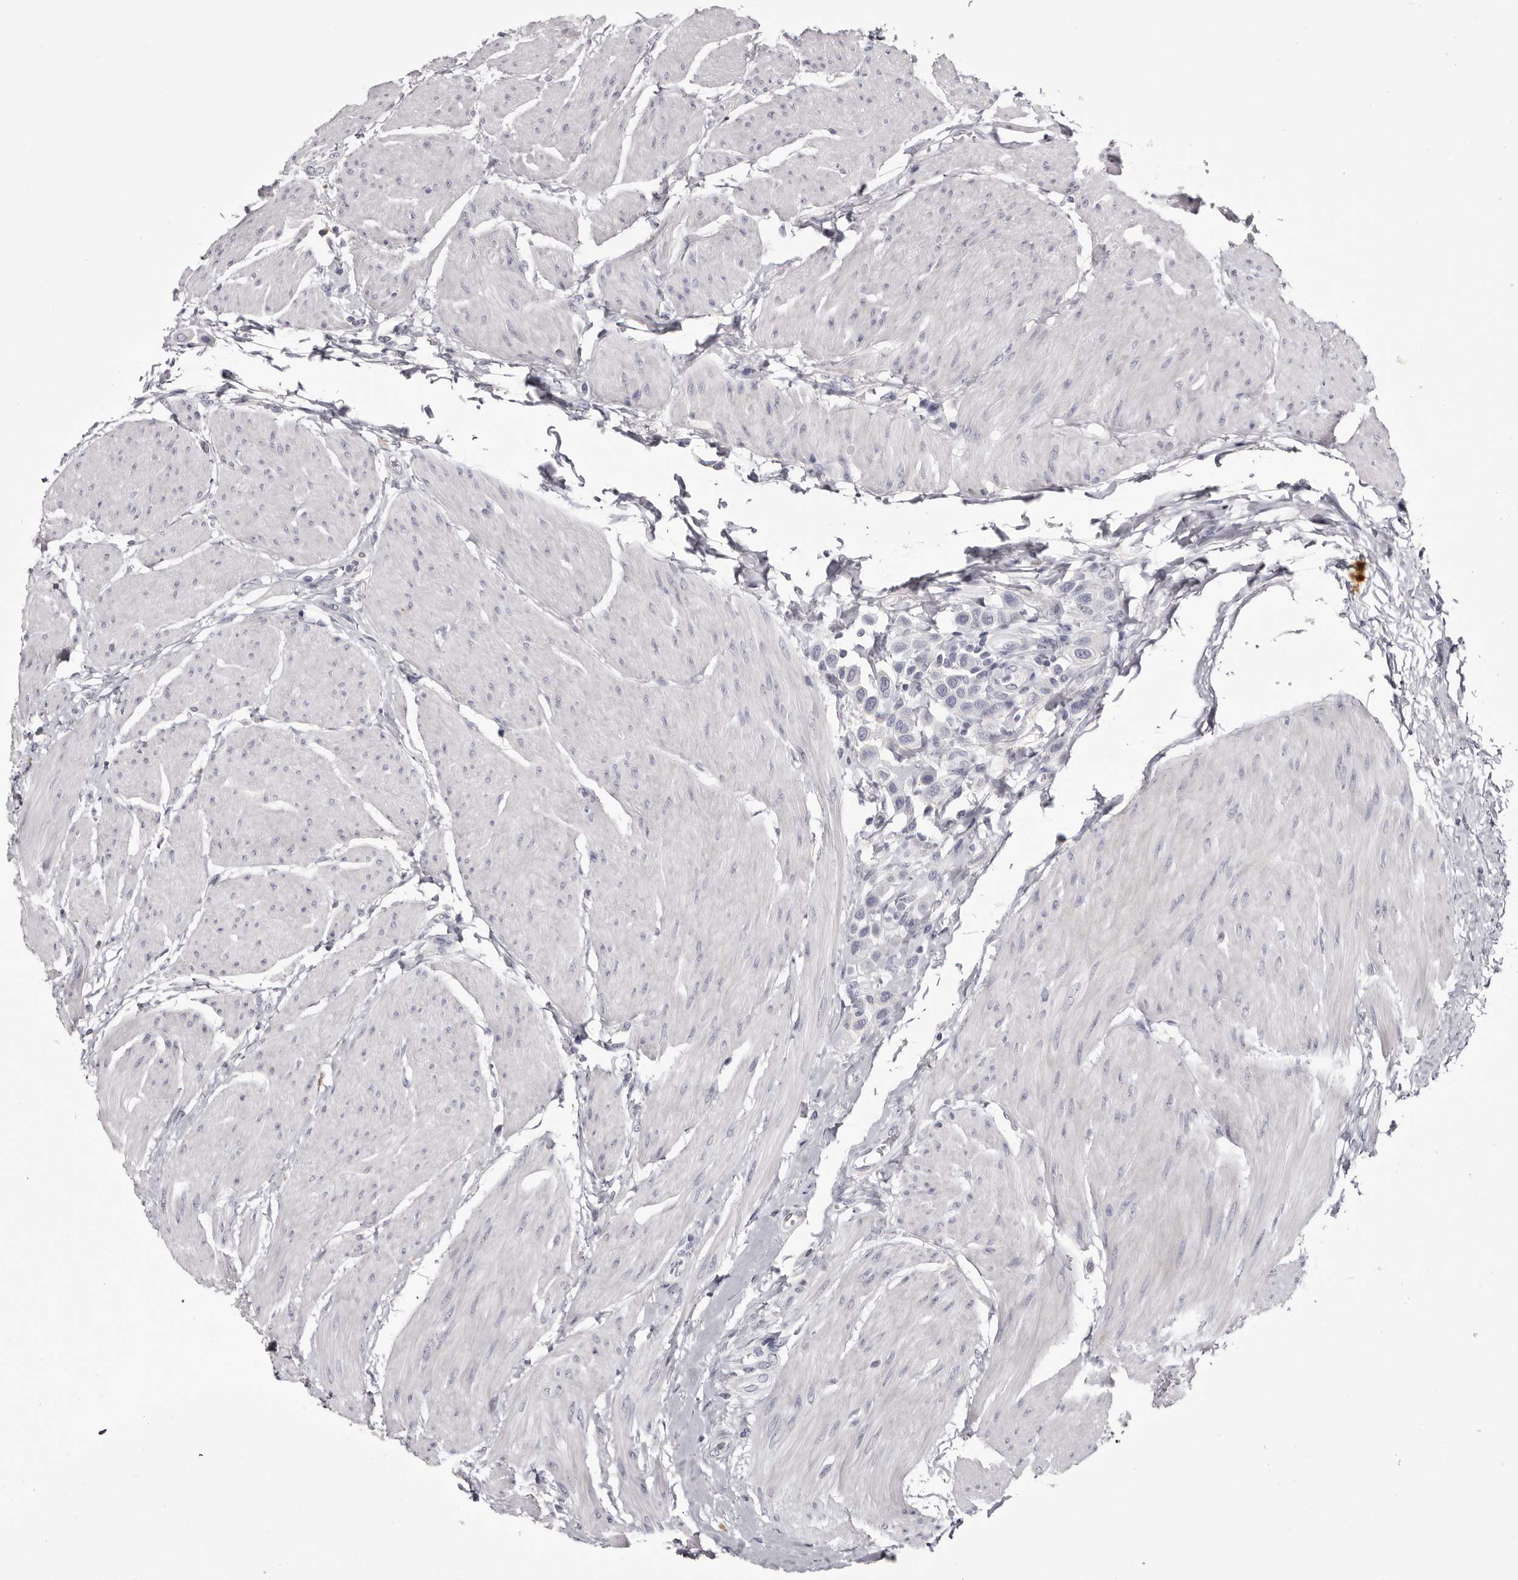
{"staining": {"intensity": "negative", "quantity": "none", "location": "none"}, "tissue": "urothelial cancer", "cell_type": "Tumor cells", "image_type": "cancer", "snomed": [{"axis": "morphology", "description": "Urothelial carcinoma, High grade"}, {"axis": "topography", "description": "Urinary bladder"}], "caption": "A high-resolution image shows immunohistochemistry staining of urothelial carcinoma (high-grade), which displays no significant expression in tumor cells. (Stains: DAB immunohistochemistry (IHC) with hematoxylin counter stain, Microscopy: brightfield microscopy at high magnification).", "gene": "CA6", "patient": {"sex": "male", "age": 50}}